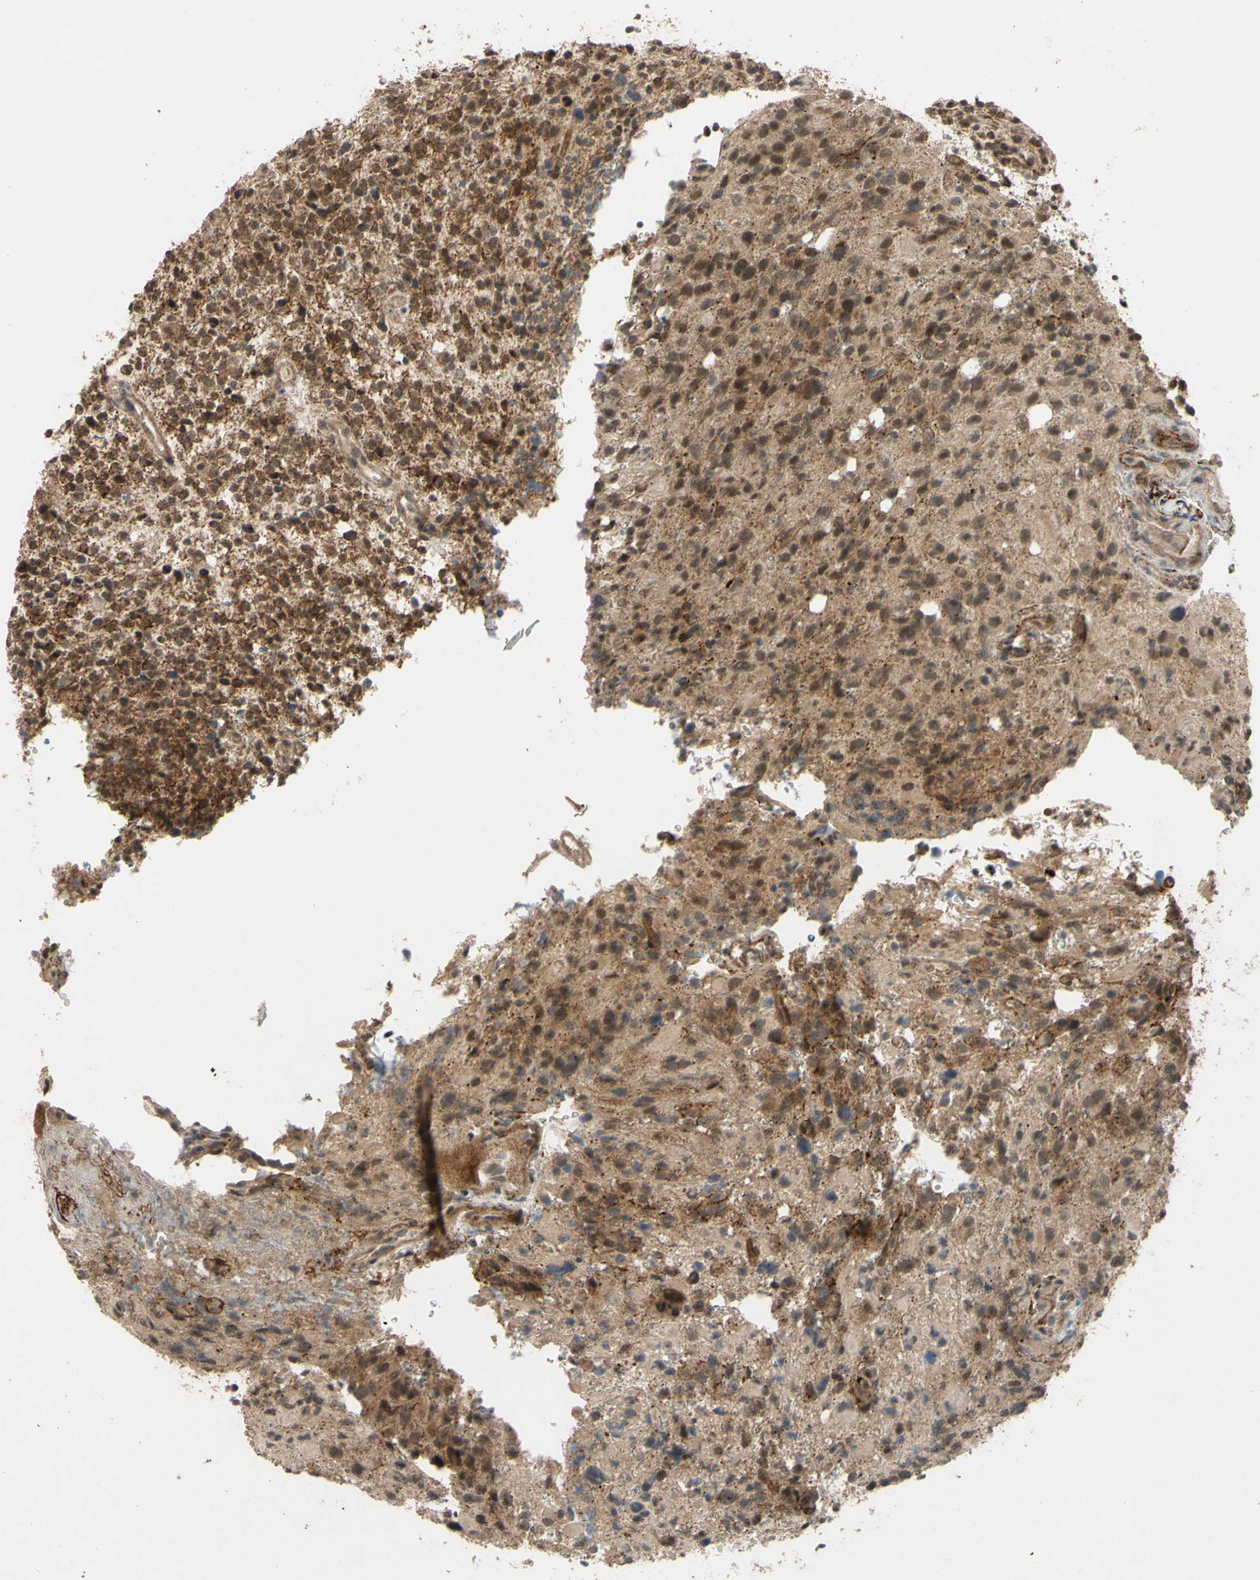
{"staining": {"intensity": "strong", "quantity": ">75%", "location": "cytoplasmic/membranous"}, "tissue": "glioma", "cell_type": "Tumor cells", "image_type": "cancer", "snomed": [{"axis": "morphology", "description": "Glioma, malignant, High grade"}, {"axis": "topography", "description": "Brain"}], "caption": "An immunohistochemistry (IHC) image of tumor tissue is shown. Protein staining in brown highlights strong cytoplasmic/membranous positivity in malignant glioma (high-grade) within tumor cells.", "gene": "ALK", "patient": {"sex": "male", "age": 48}}